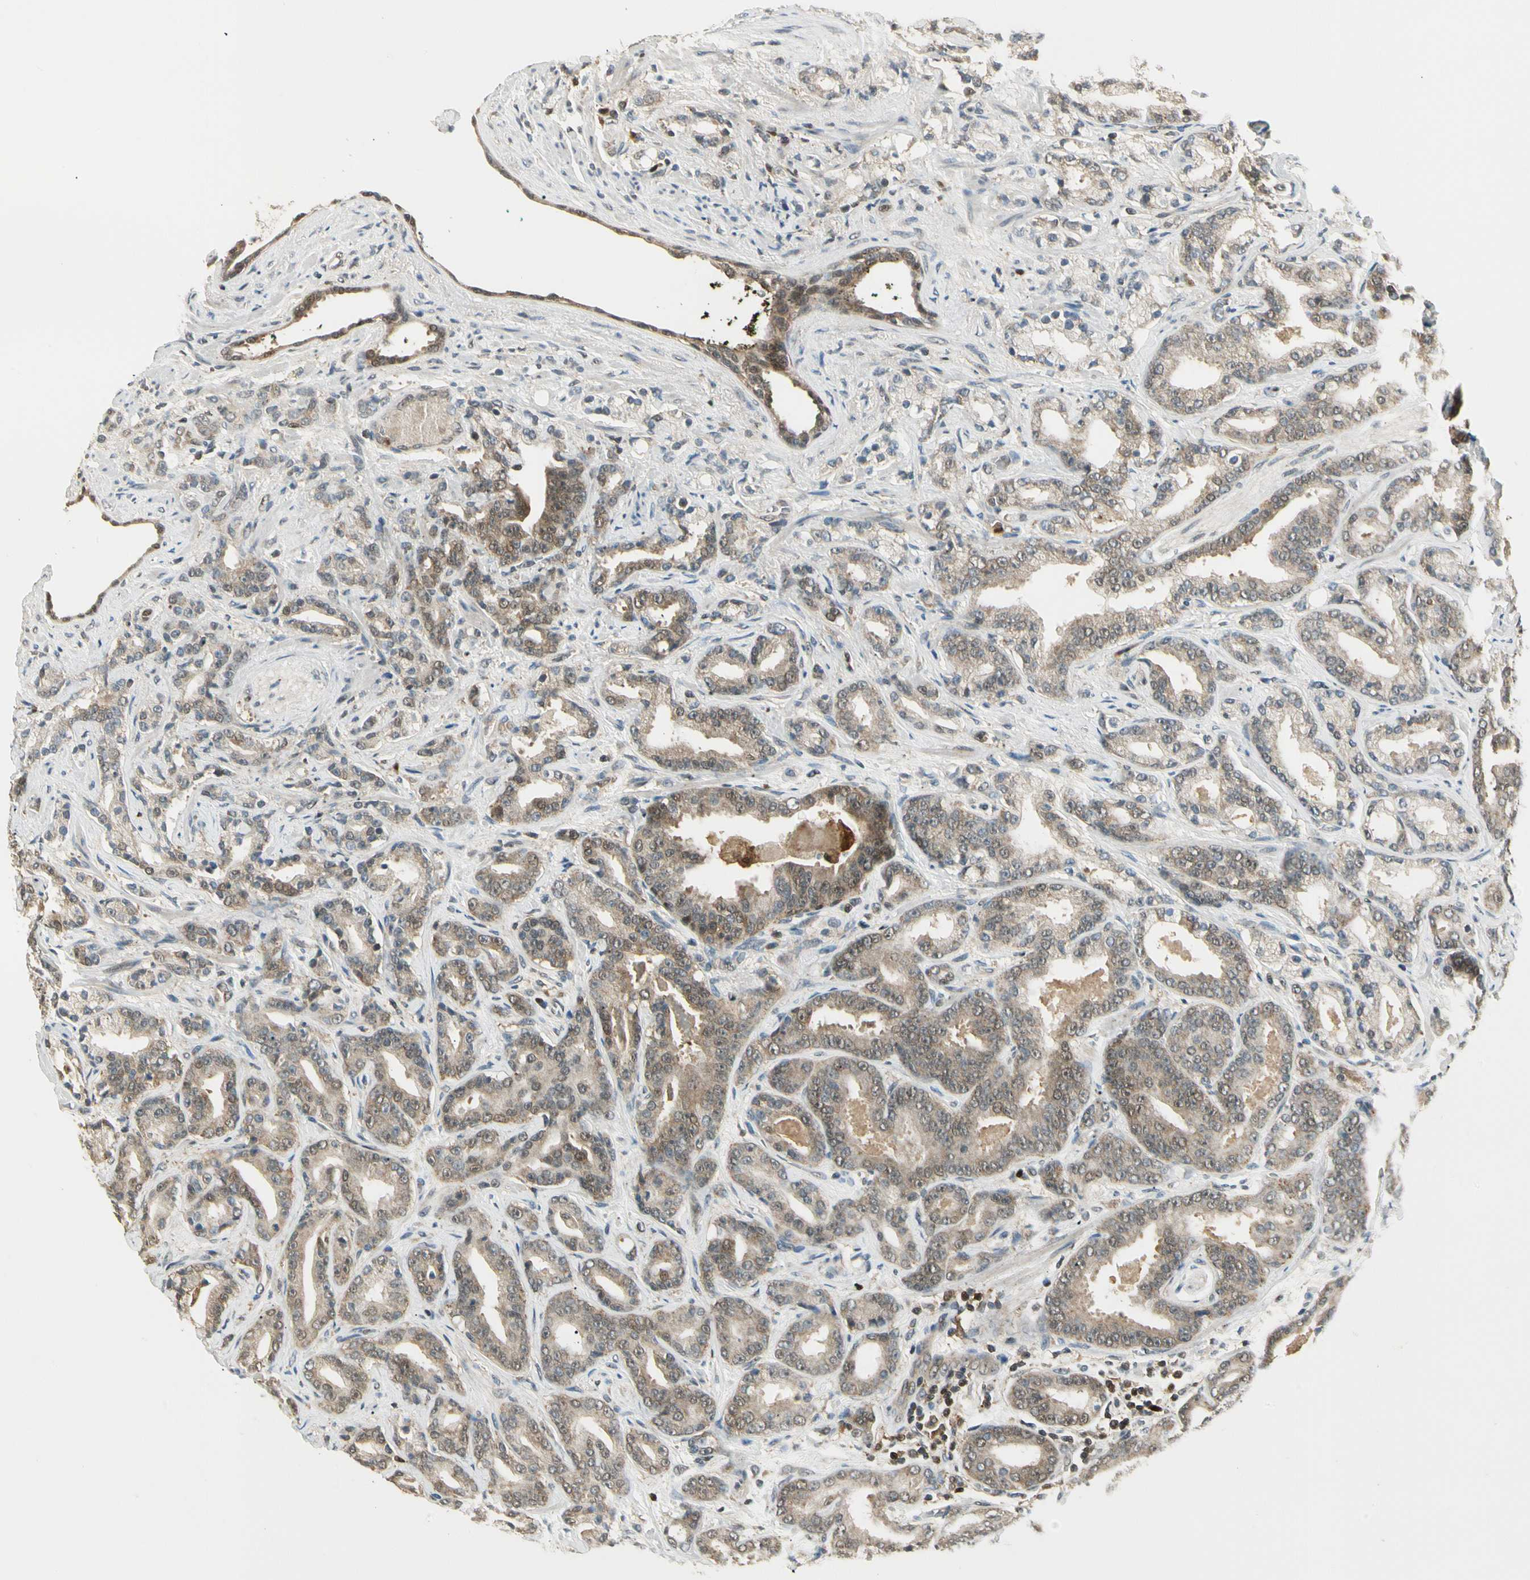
{"staining": {"intensity": "weak", "quantity": ">75%", "location": "cytoplasmic/membranous"}, "tissue": "prostate cancer", "cell_type": "Tumor cells", "image_type": "cancer", "snomed": [{"axis": "morphology", "description": "Adenocarcinoma, Low grade"}, {"axis": "topography", "description": "Prostate"}], "caption": "About >75% of tumor cells in prostate low-grade adenocarcinoma display weak cytoplasmic/membranous protein positivity as visualized by brown immunohistochemical staining.", "gene": "LTA4H", "patient": {"sex": "male", "age": 63}}